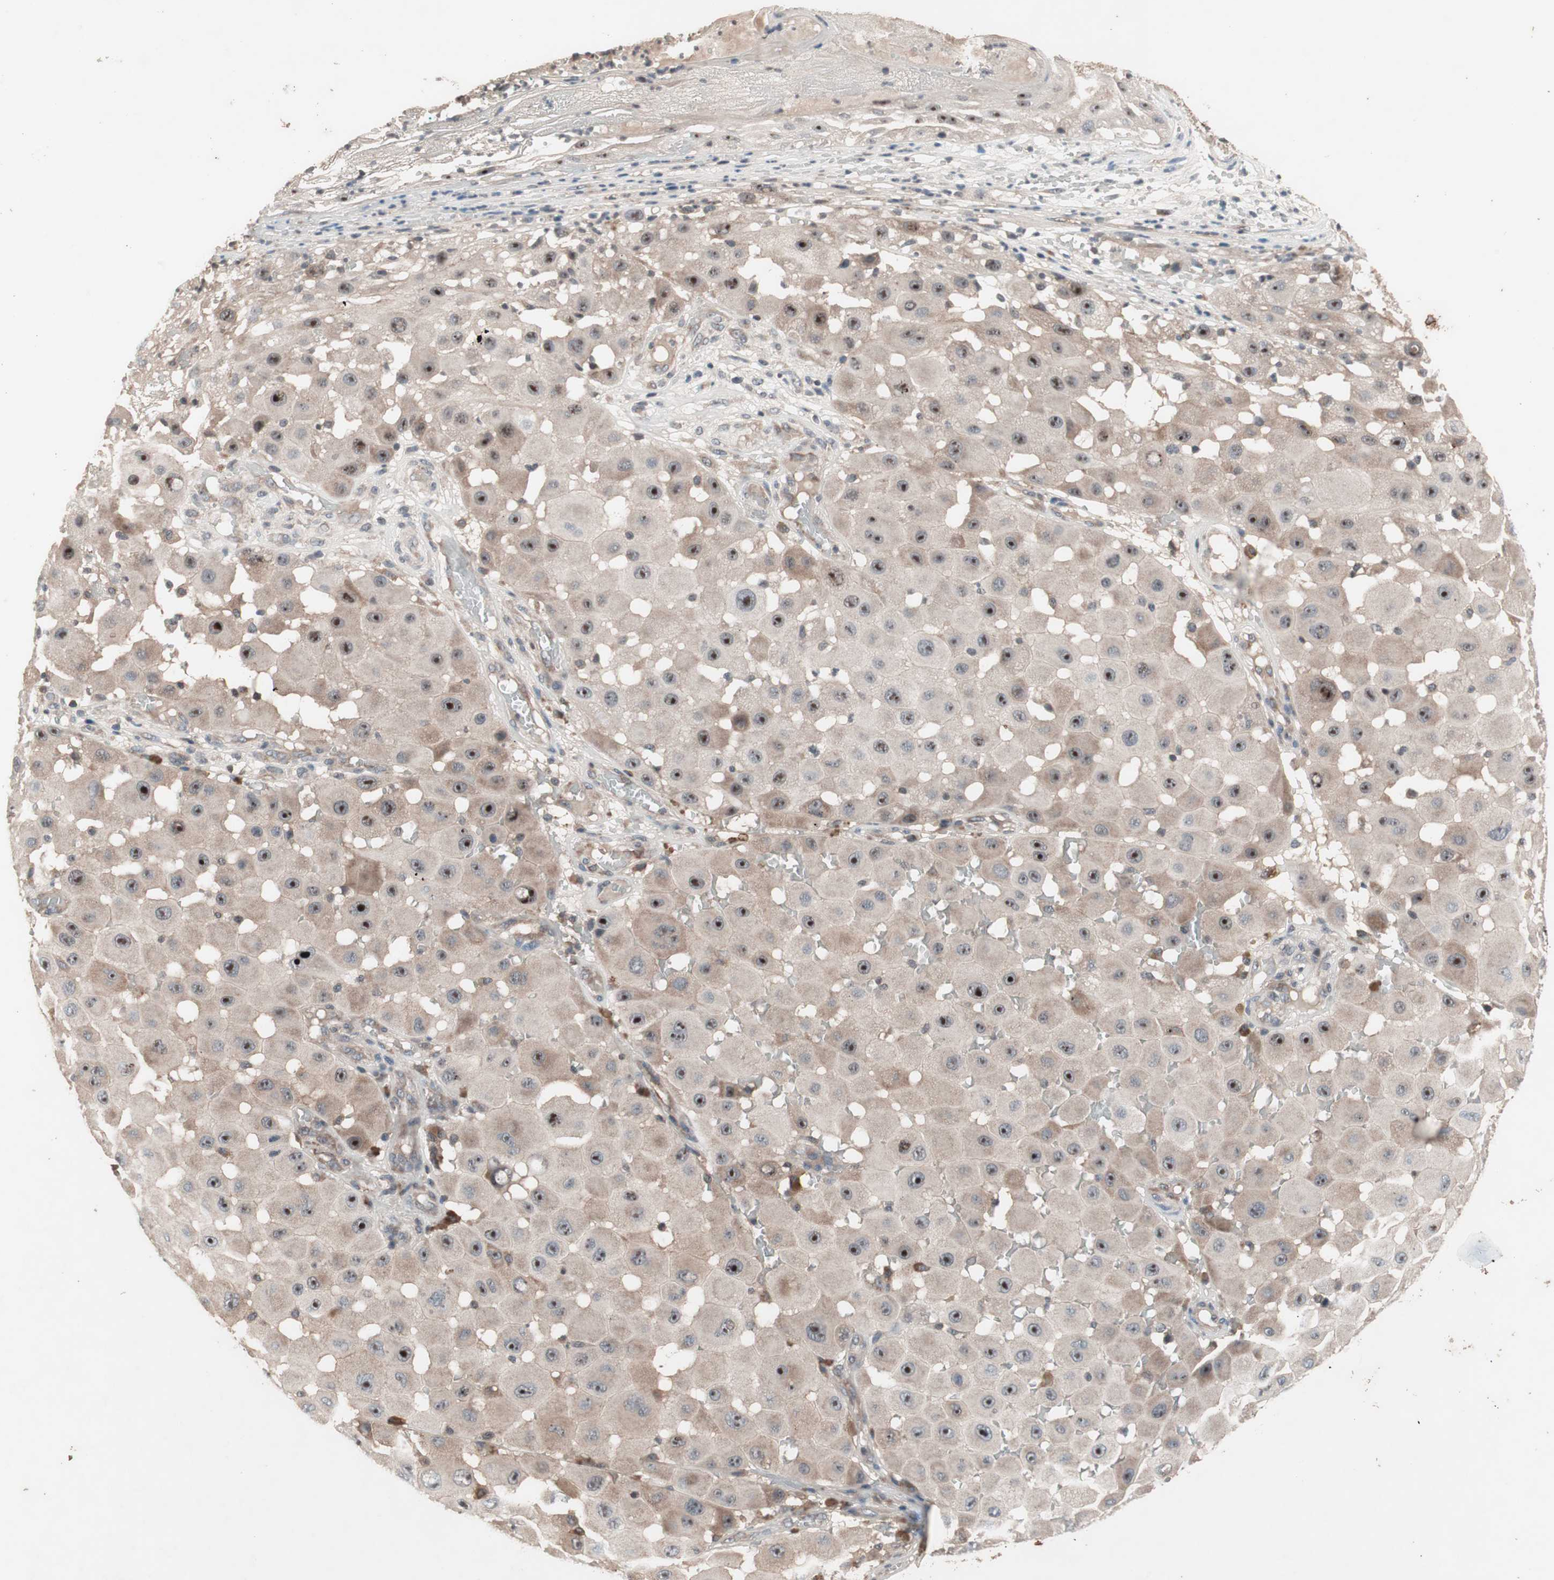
{"staining": {"intensity": "strong", "quantity": "25%-75%", "location": "nuclear"}, "tissue": "melanoma", "cell_type": "Tumor cells", "image_type": "cancer", "snomed": [{"axis": "morphology", "description": "Malignant melanoma, NOS"}, {"axis": "topography", "description": "Skin"}], "caption": "Immunohistochemistry photomicrograph of malignant melanoma stained for a protein (brown), which demonstrates high levels of strong nuclear staining in approximately 25%-75% of tumor cells.", "gene": "IRS1", "patient": {"sex": "female", "age": 81}}